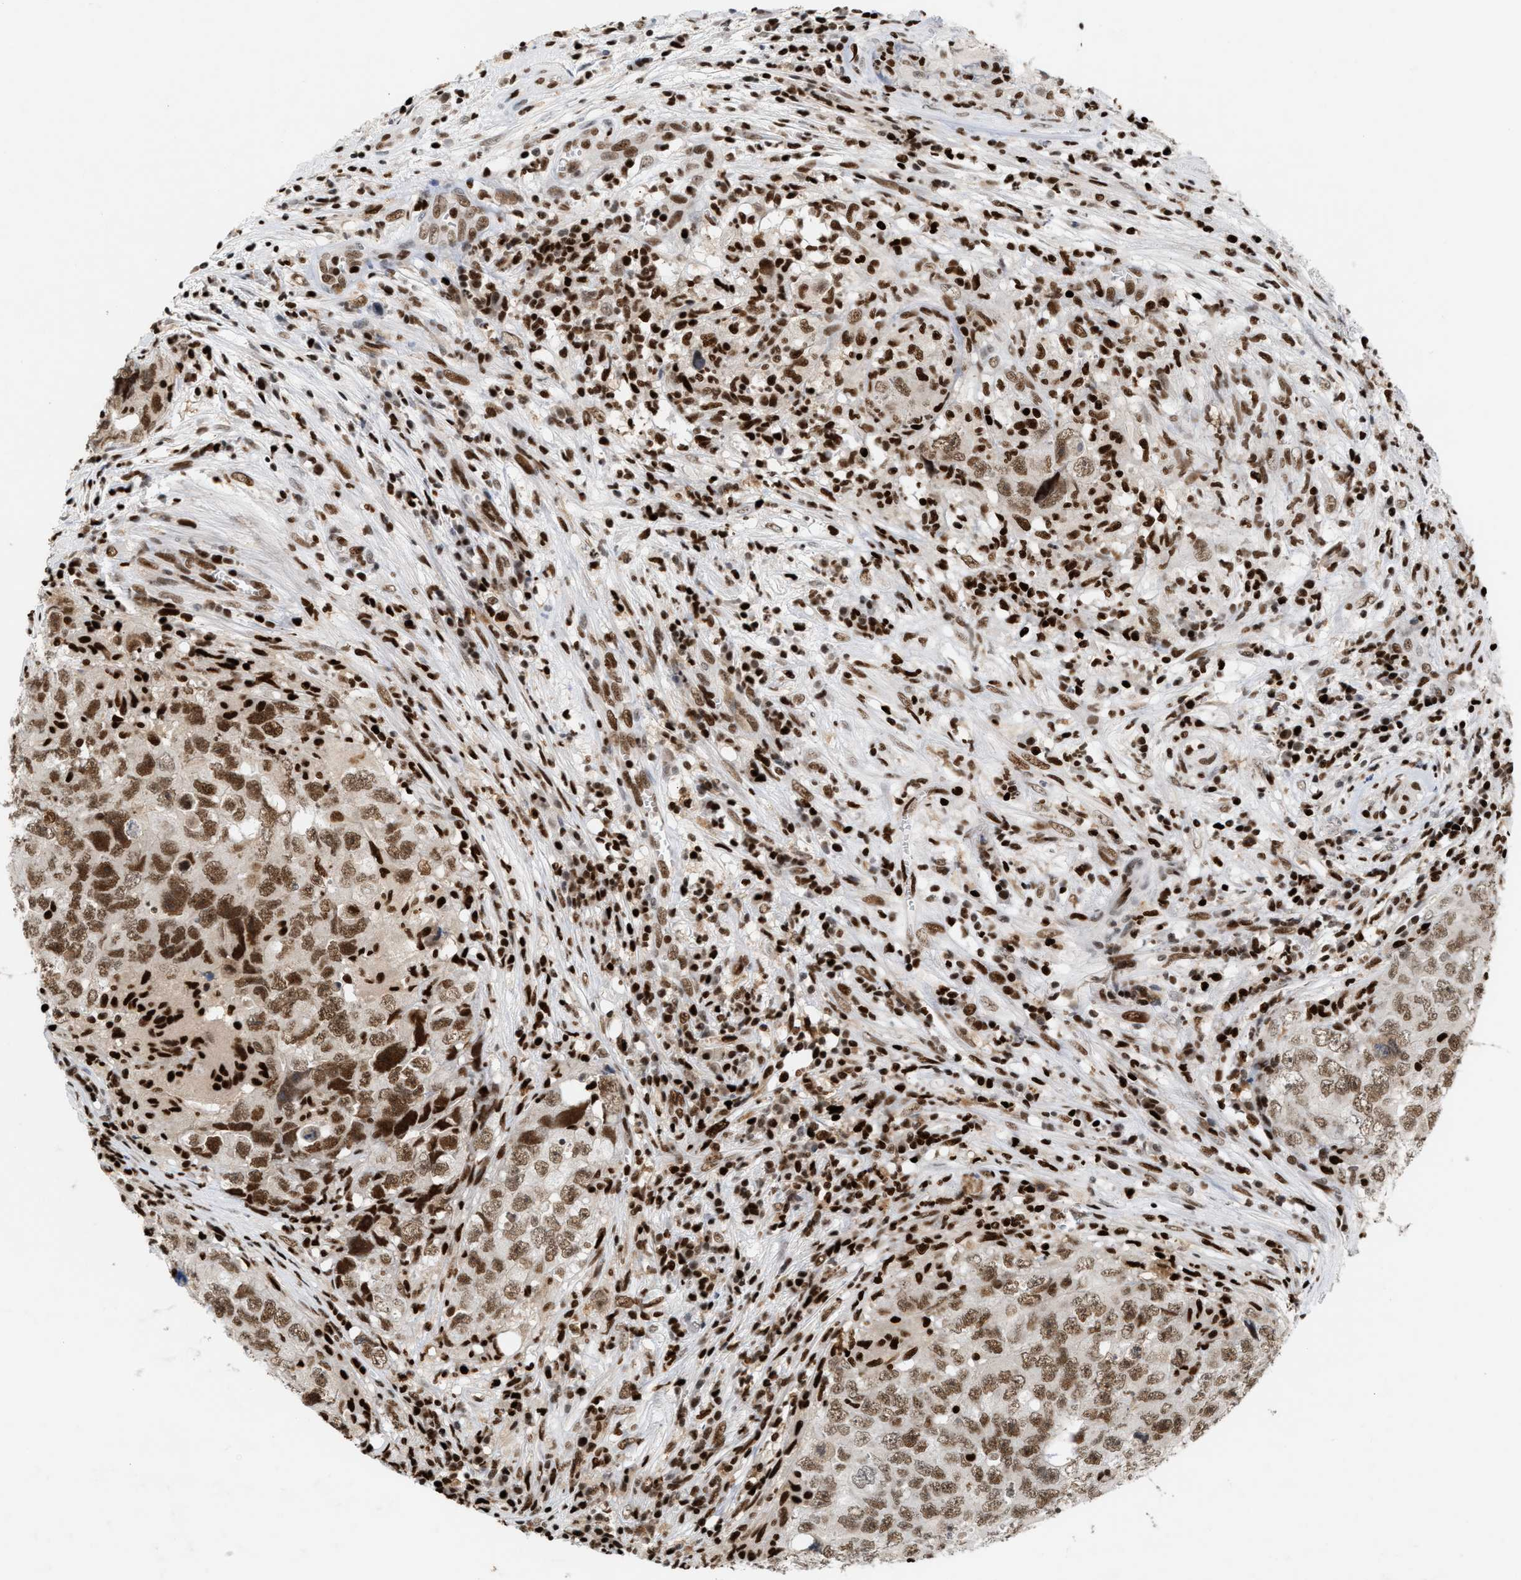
{"staining": {"intensity": "strong", "quantity": ">75%", "location": "nuclear"}, "tissue": "testis cancer", "cell_type": "Tumor cells", "image_type": "cancer", "snomed": [{"axis": "morphology", "description": "Seminoma, NOS"}, {"axis": "morphology", "description": "Carcinoma, Embryonal, NOS"}, {"axis": "topography", "description": "Testis"}], "caption": "A high amount of strong nuclear staining is seen in about >75% of tumor cells in seminoma (testis) tissue.", "gene": "RNASEK-C17orf49", "patient": {"sex": "male", "age": 43}}